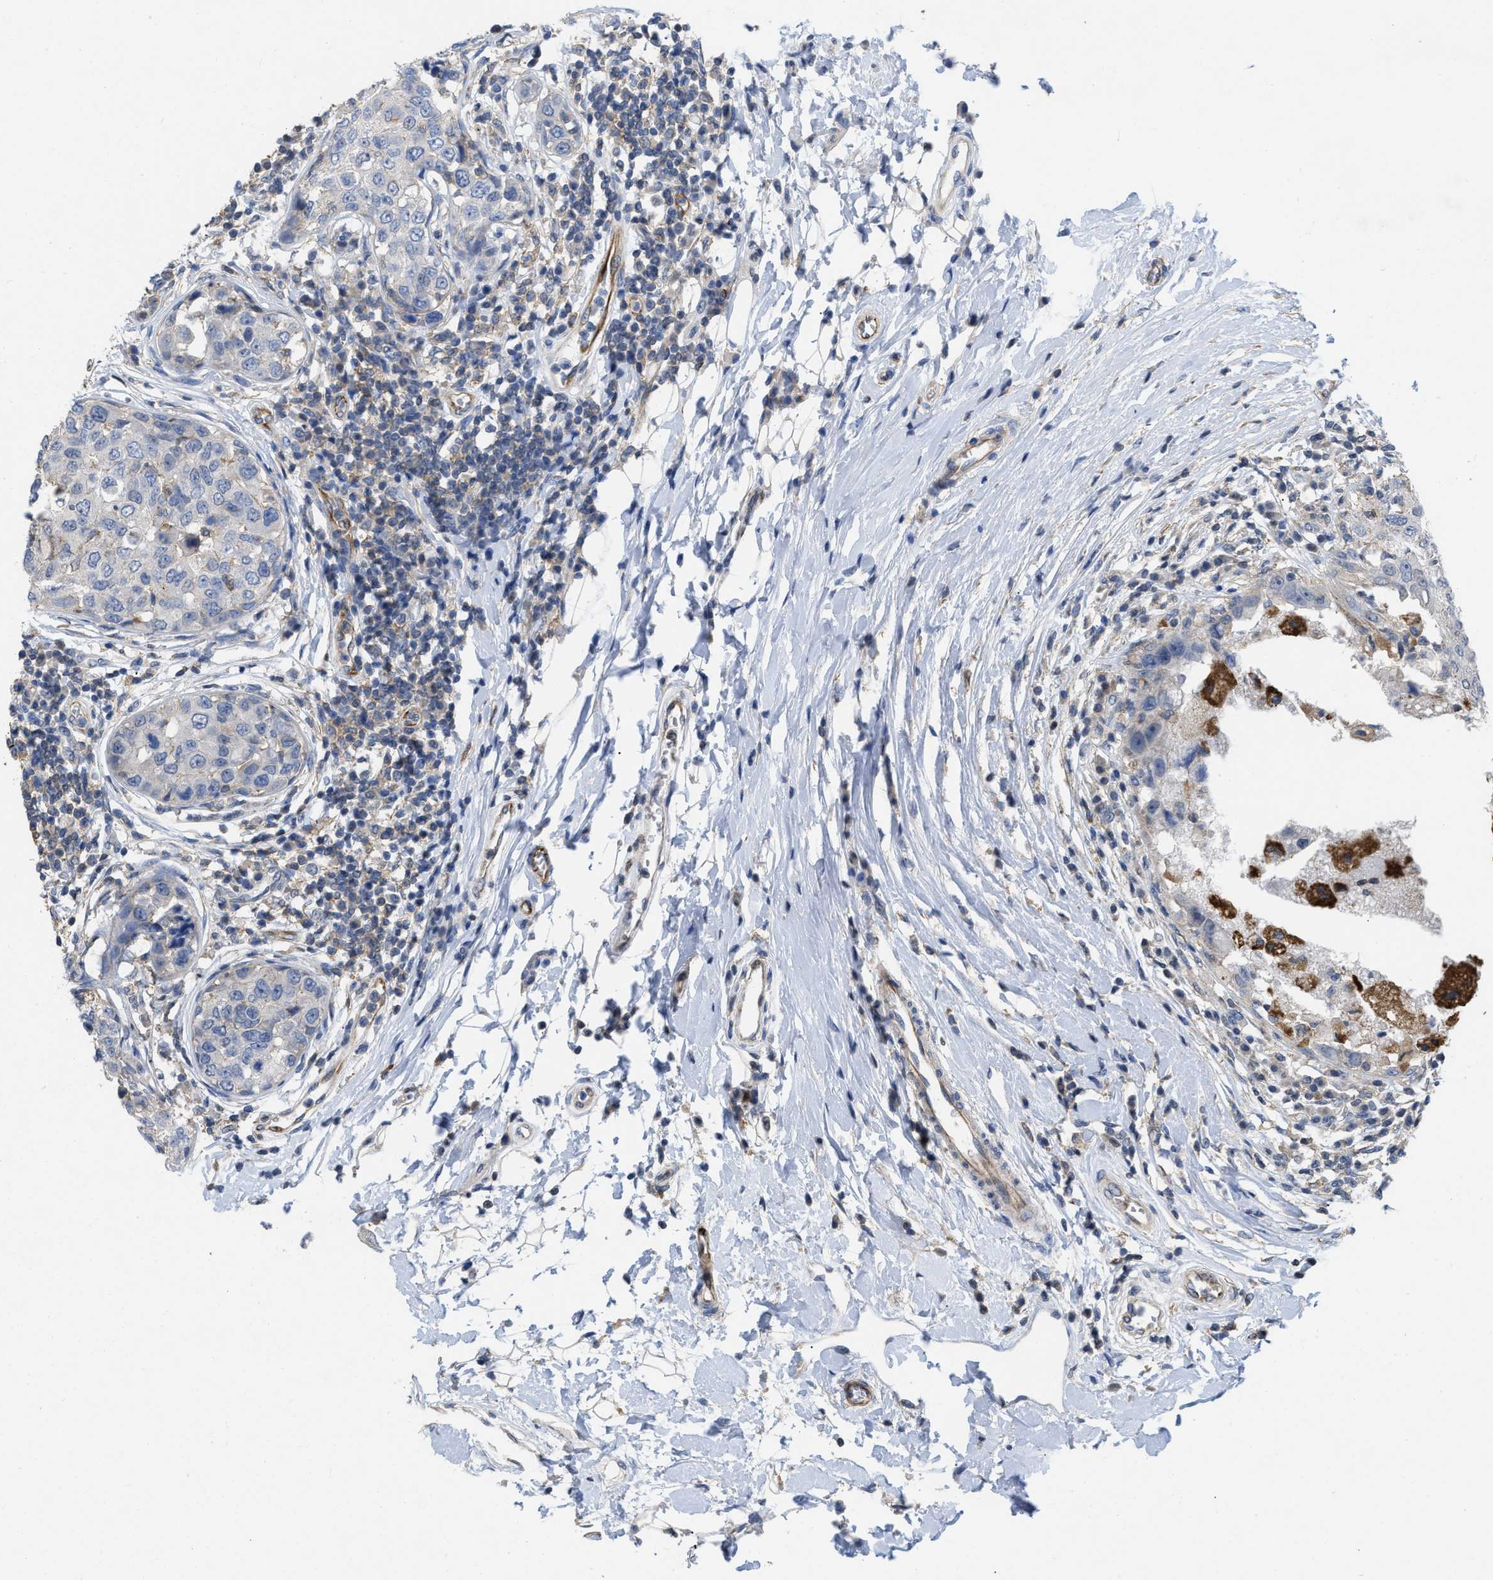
{"staining": {"intensity": "negative", "quantity": "none", "location": "none"}, "tissue": "breast cancer", "cell_type": "Tumor cells", "image_type": "cancer", "snomed": [{"axis": "morphology", "description": "Duct carcinoma"}, {"axis": "topography", "description": "Breast"}], "caption": "Immunohistochemistry (IHC) of breast intraductal carcinoma reveals no staining in tumor cells.", "gene": "TMEM131", "patient": {"sex": "female", "age": 27}}